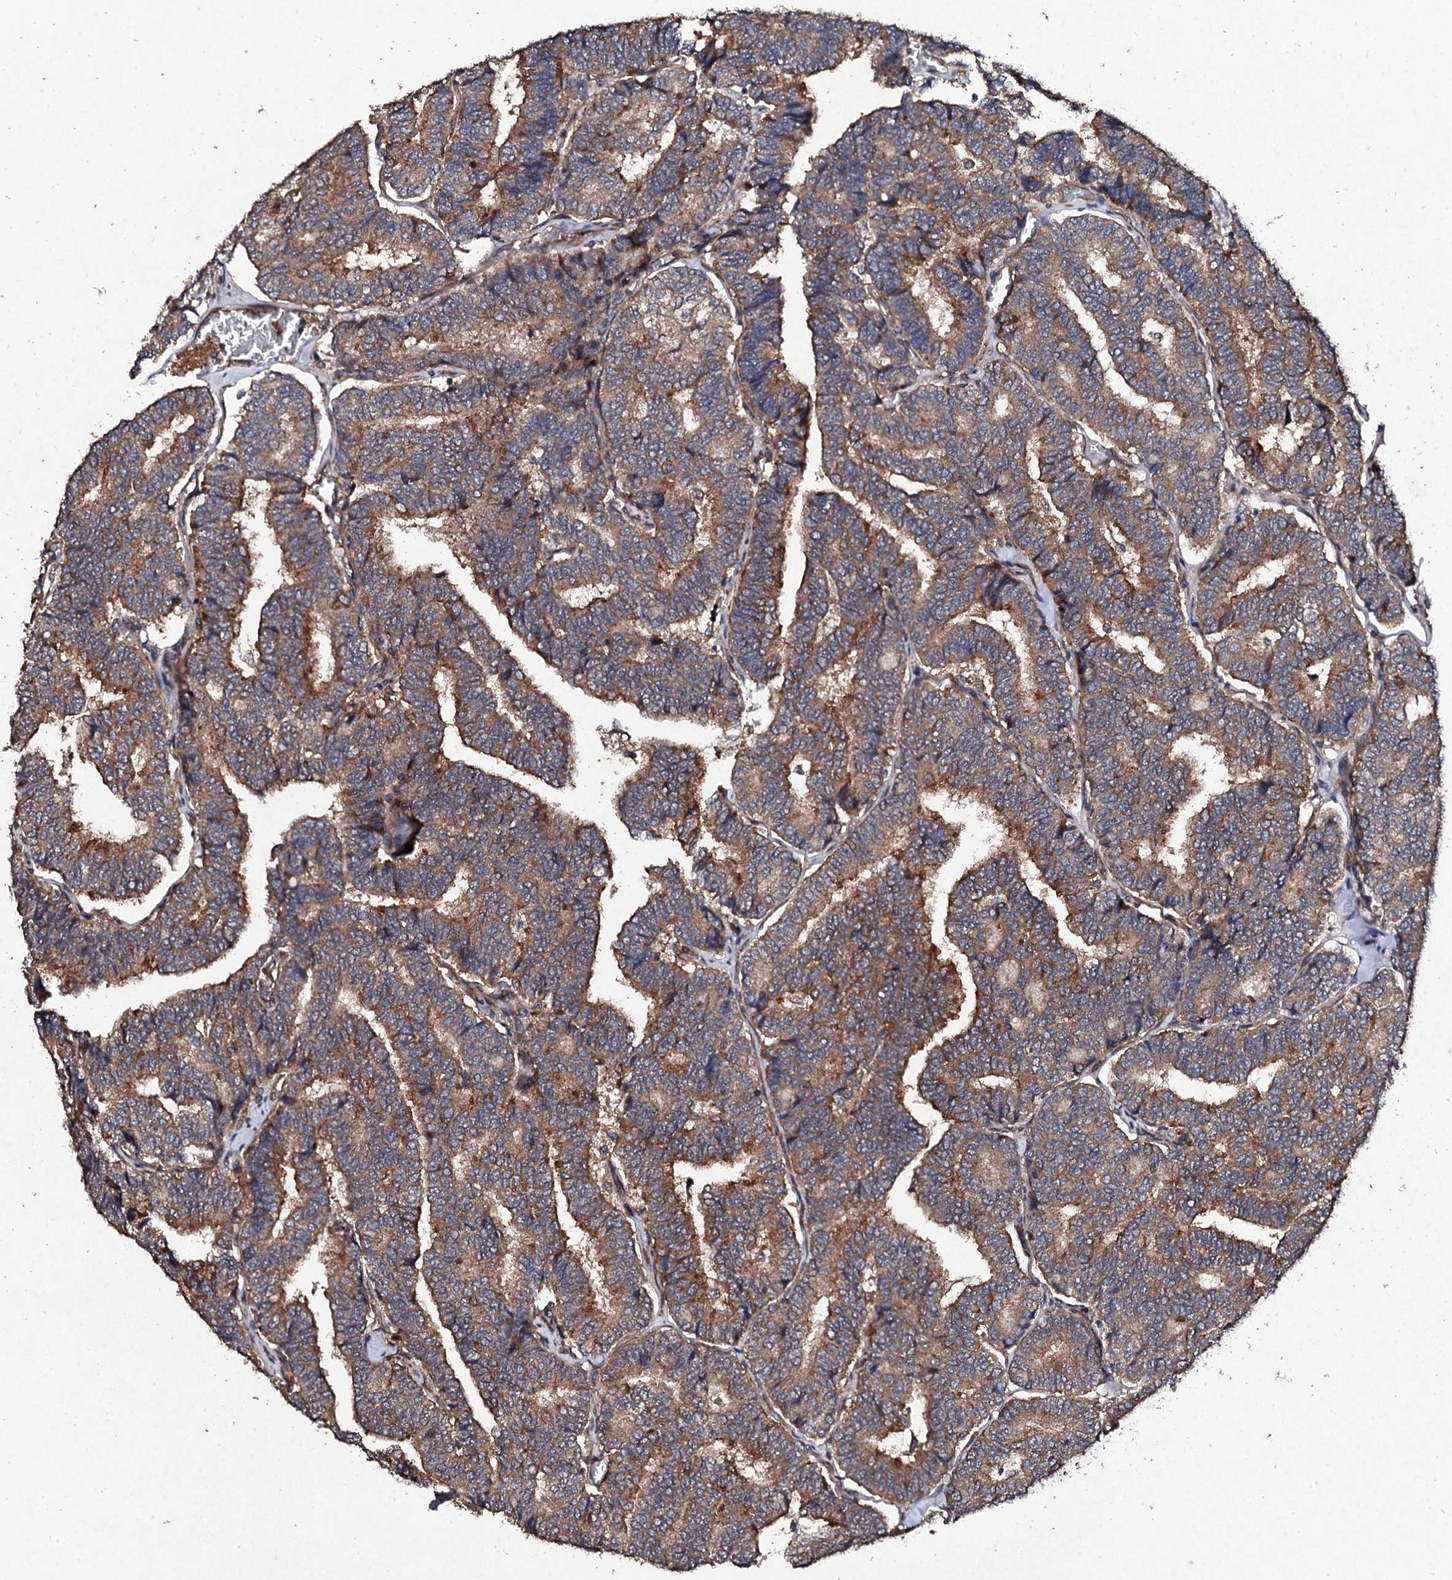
{"staining": {"intensity": "moderate", "quantity": ">75%", "location": "cytoplasmic/membranous"}, "tissue": "thyroid cancer", "cell_type": "Tumor cells", "image_type": "cancer", "snomed": [{"axis": "morphology", "description": "Papillary adenocarcinoma, NOS"}, {"axis": "topography", "description": "Thyroid gland"}], "caption": "Moderate cytoplasmic/membranous expression for a protein is identified in about >75% of tumor cells of papillary adenocarcinoma (thyroid) using IHC.", "gene": "MOCOS", "patient": {"sex": "female", "age": 35}}